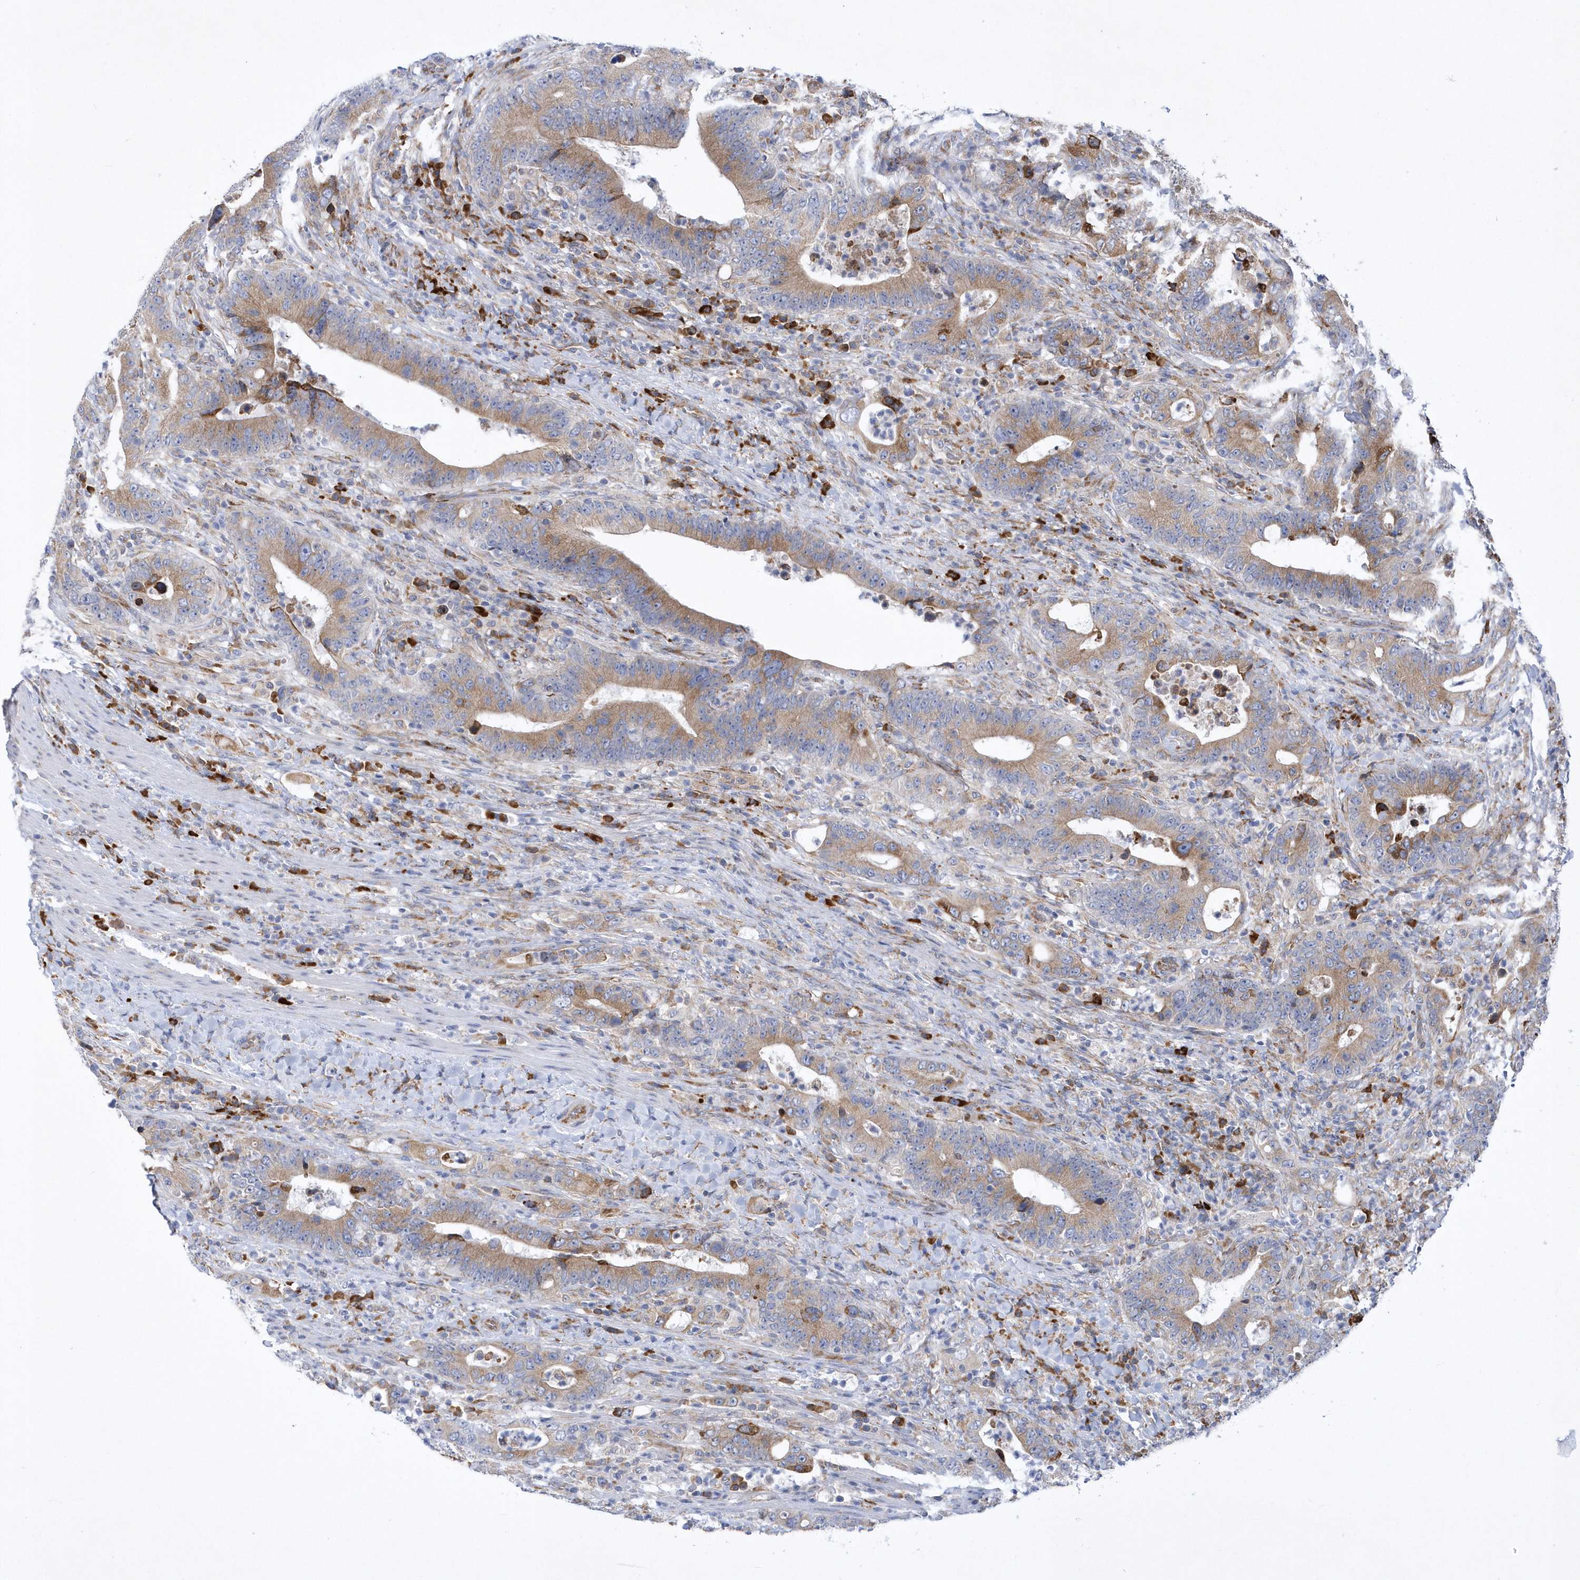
{"staining": {"intensity": "moderate", "quantity": ">75%", "location": "cytoplasmic/membranous"}, "tissue": "colorectal cancer", "cell_type": "Tumor cells", "image_type": "cancer", "snomed": [{"axis": "morphology", "description": "Adenocarcinoma, NOS"}, {"axis": "topography", "description": "Colon"}], "caption": "High-power microscopy captured an immunohistochemistry micrograph of colorectal cancer (adenocarcinoma), revealing moderate cytoplasmic/membranous staining in about >75% of tumor cells.", "gene": "MED31", "patient": {"sex": "female", "age": 75}}